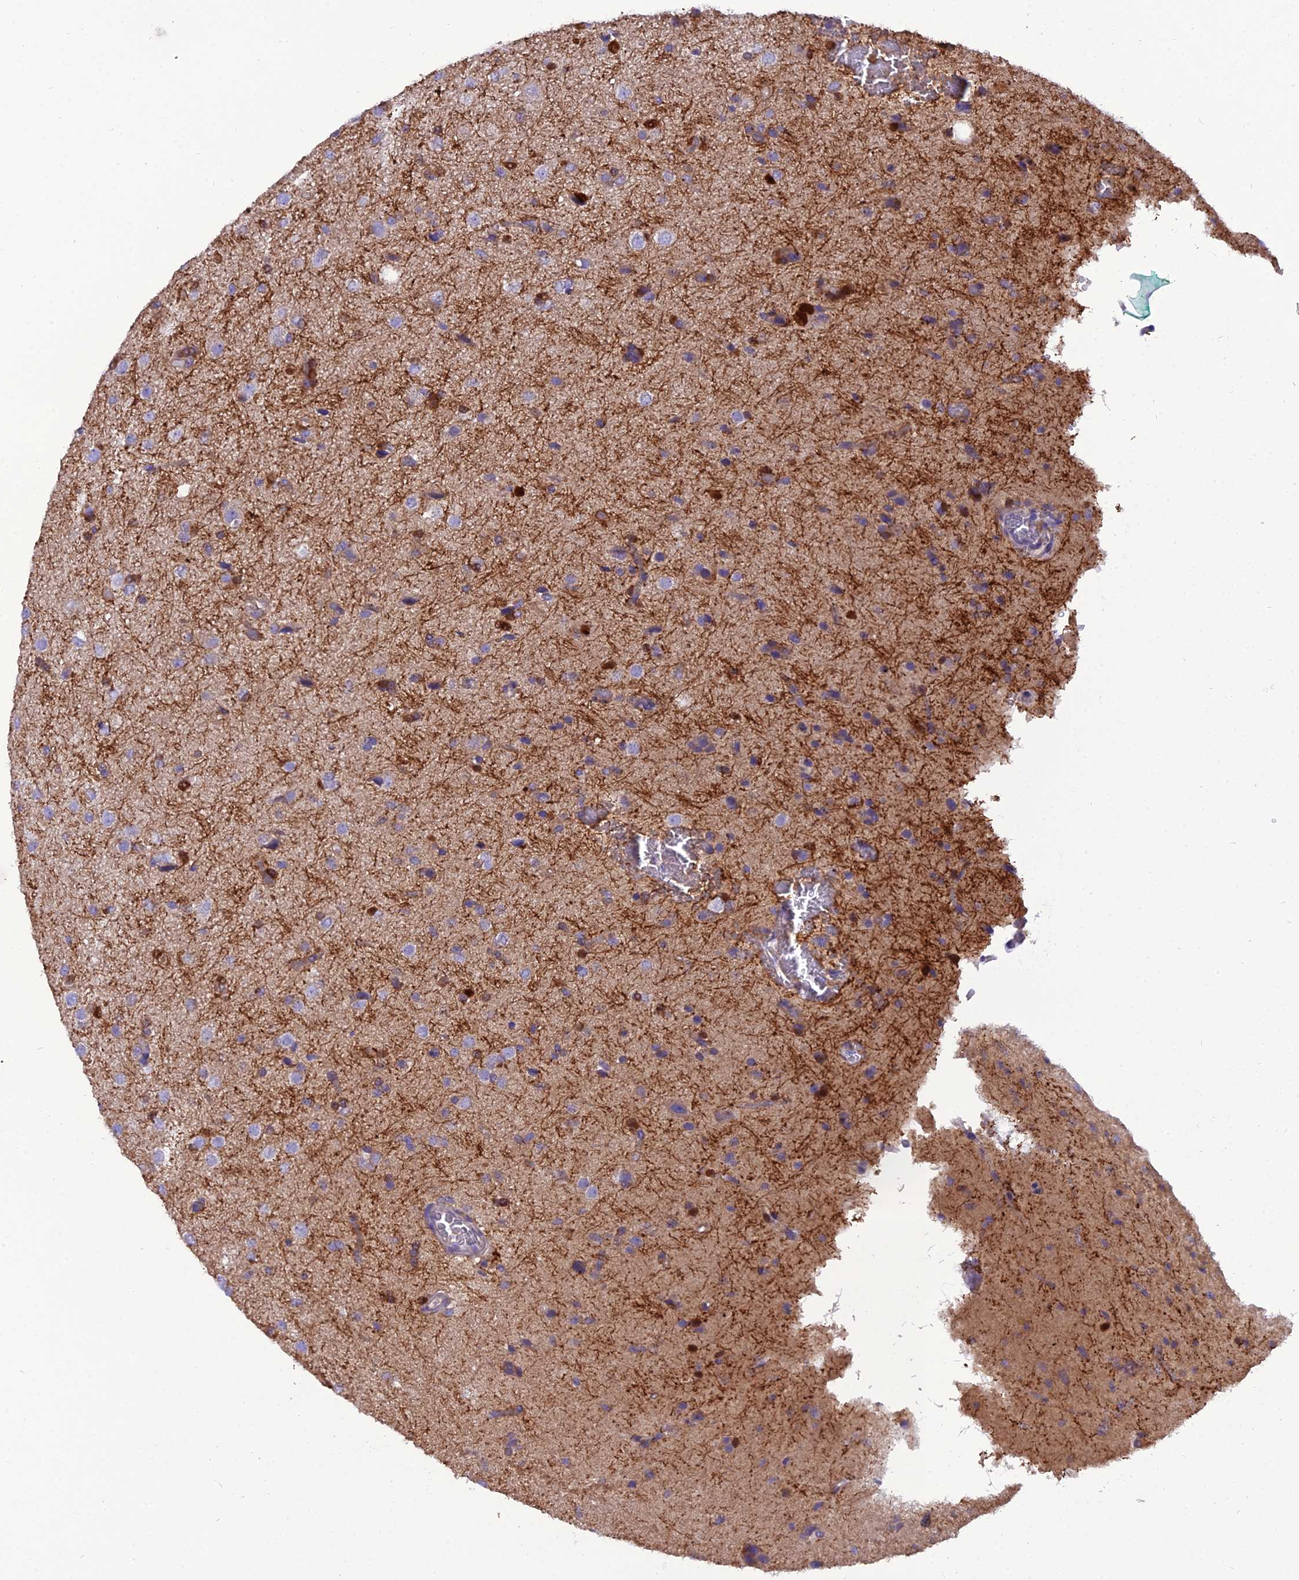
{"staining": {"intensity": "negative", "quantity": "none", "location": "none"}, "tissue": "glioma", "cell_type": "Tumor cells", "image_type": "cancer", "snomed": [{"axis": "morphology", "description": "Glioma, malignant, Low grade"}, {"axis": "topography", "description": "Brain"}], "caption": "Immunohistochemical staining of human glioma exhibits no significant expression in tumor cells.", "gene": "GPD1", "patient": {"sex": "male", "age": 65}}